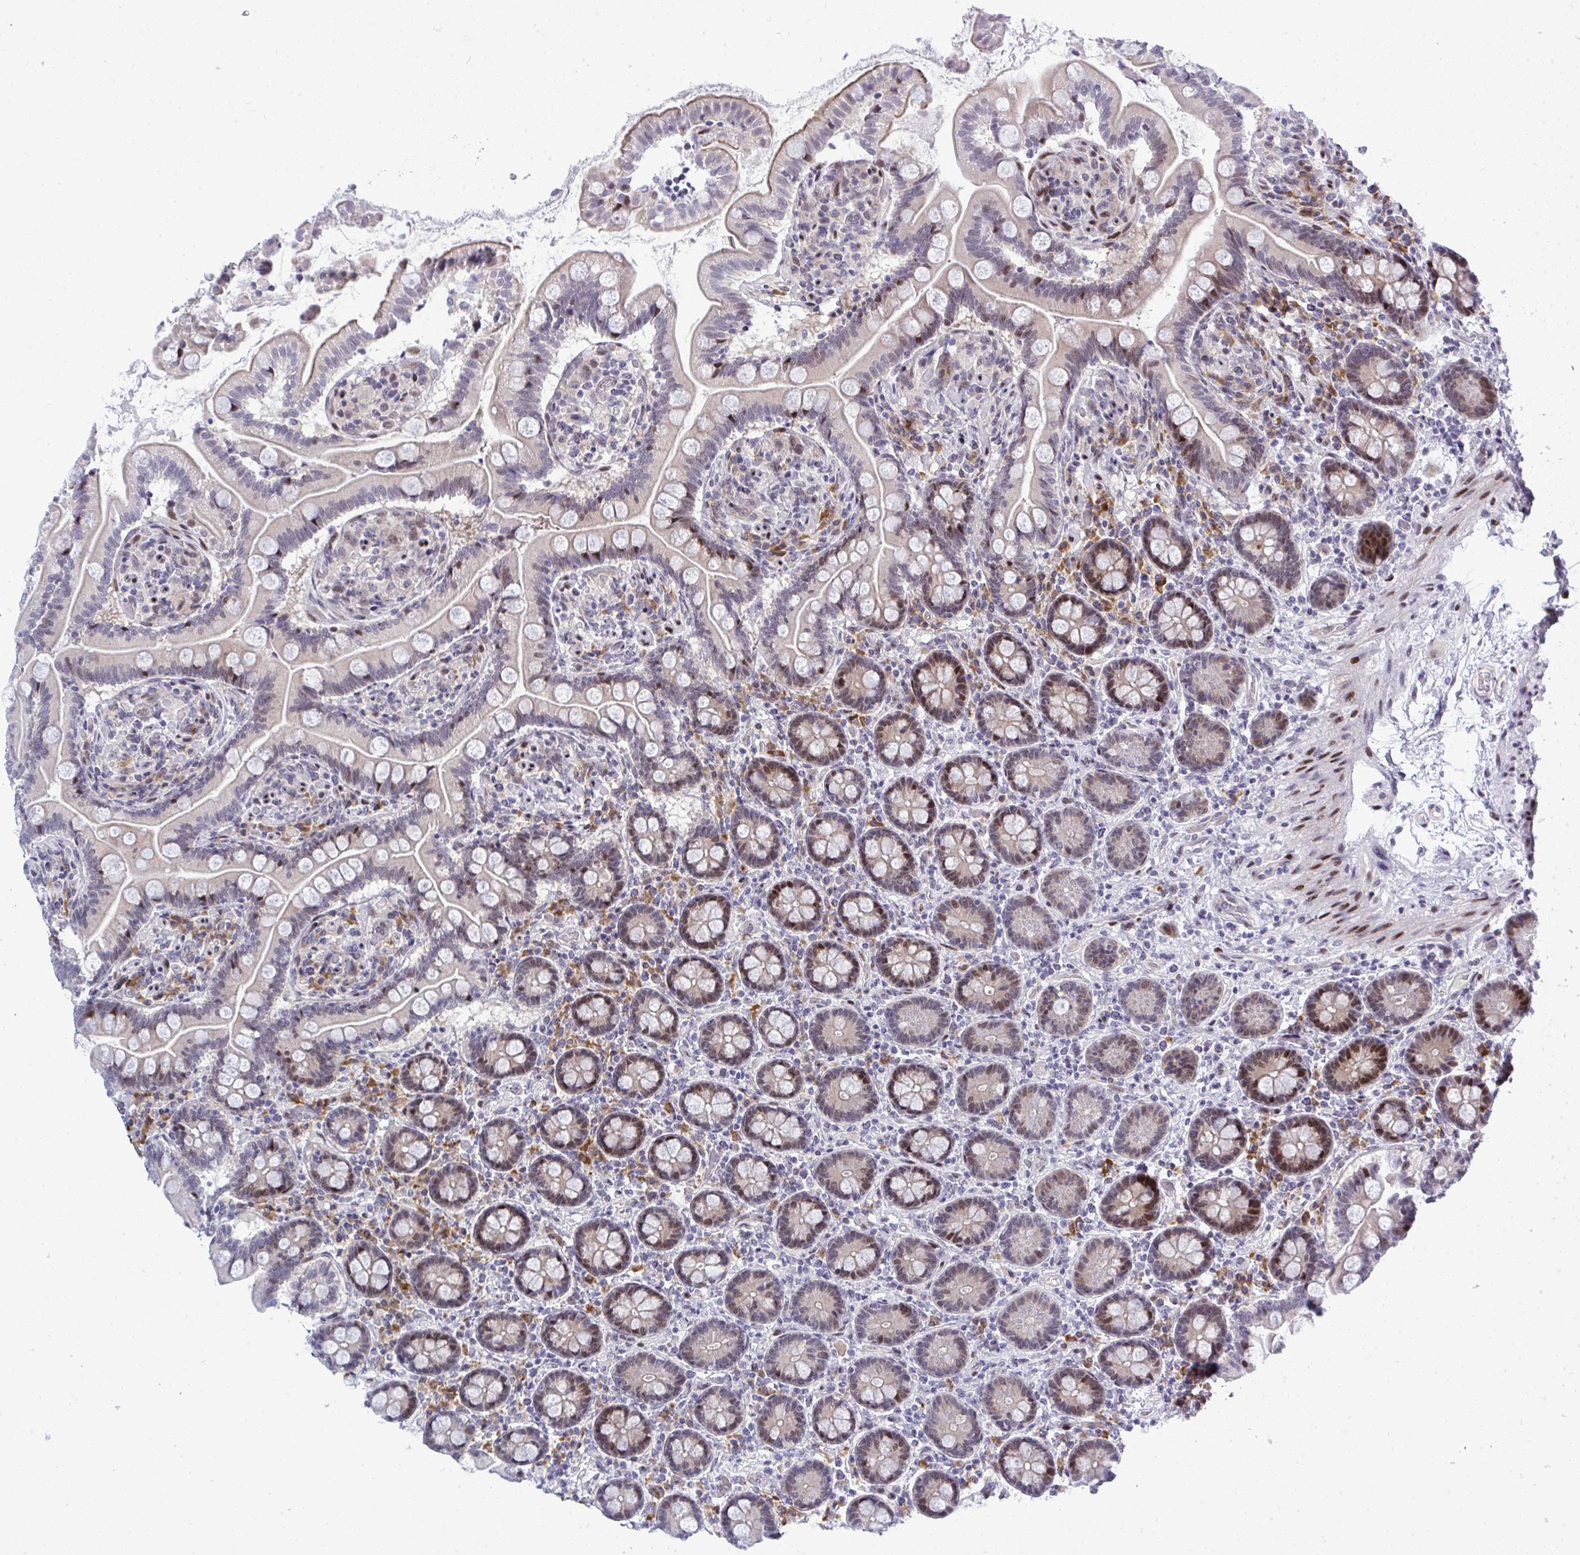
{"staining": {"intensity": "strong", "quantity": "25%-75%", "location": "nuclear"}, "tissue": "small intestine", "cell_type": "Glandular cells", "image_type": "normal", "snomed": [{"axis": "morphology", "description": "Normal tissue, NOS"}, {"axis": "topography", "description": "Small intestine"}], "caption": "Unremarkable small intestine demonstrates strong nuclear positivity in approximately 25%-75% of glandular cells.", "gene": "TAB1", "patient": {"sex": "female", "age": 64}}